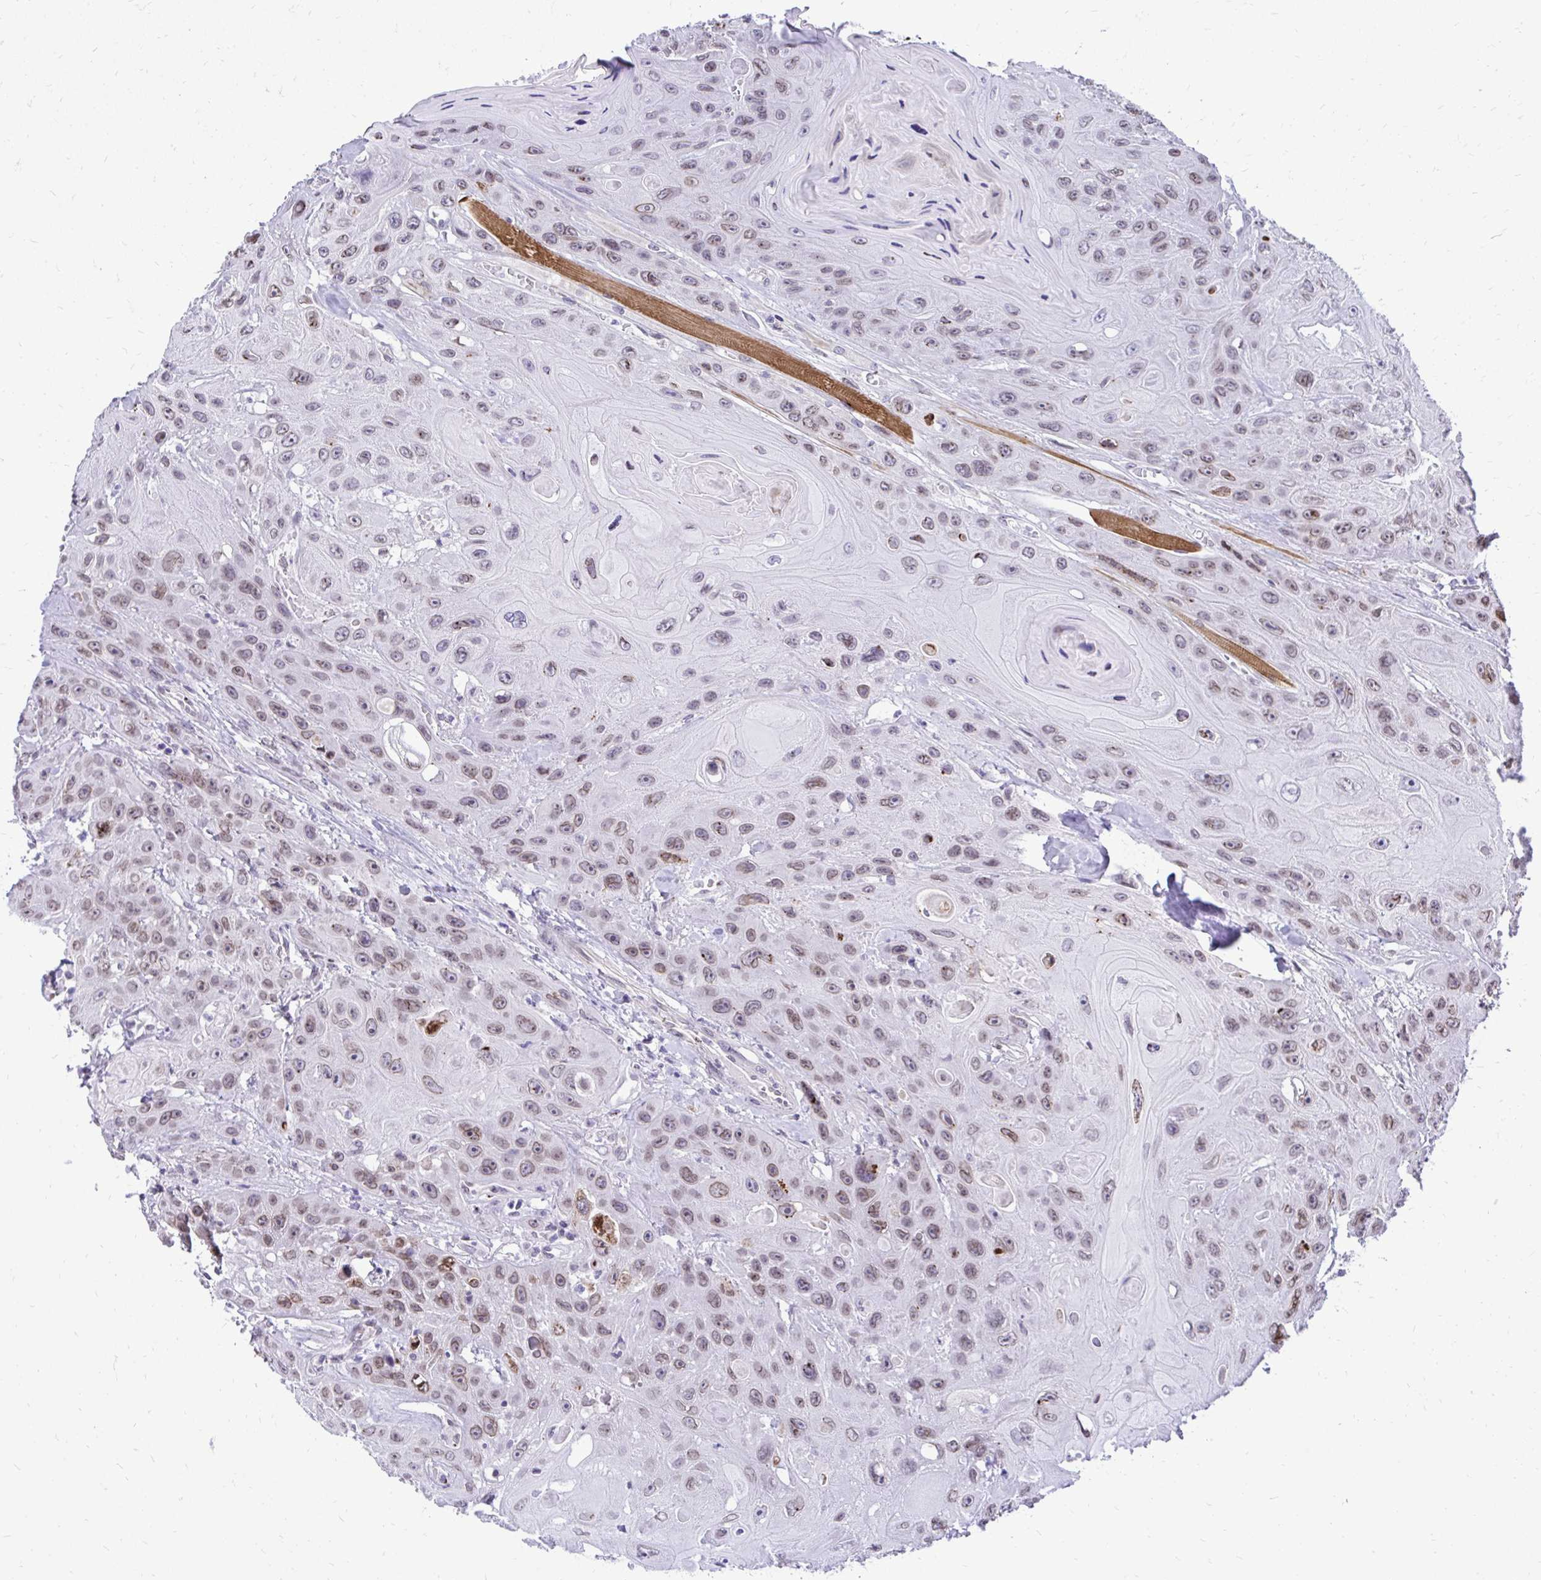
{"staining": {"intensity": "weak", "quantity": "25%-75%", "location": "cytoplasmic/membranous,nuclear"}, "tissue": "head and neck cancer", "cell_type": "Tumor cells", "image_type": "cancer", "snomed": [{"axis": "morphology", "description": "Squamous cell carcinoma, NOS"}, {"axis": "topography", "description": "Head-Neck"}], "caption": "Immunohistochemistry micrograph of neoplastic tissue: head and neck squamous cell carcinoma stained using immunohistochemistry (IHC) reveals low levels of weak protein expression localized specifically in the cytoplasmic/membranous and nuclear of tumor cells, appearing as a cytoplasmic/membranous and nuclear brown color.", "gene": "BANF1", "patient": {"sex": "female", "age": 59}}